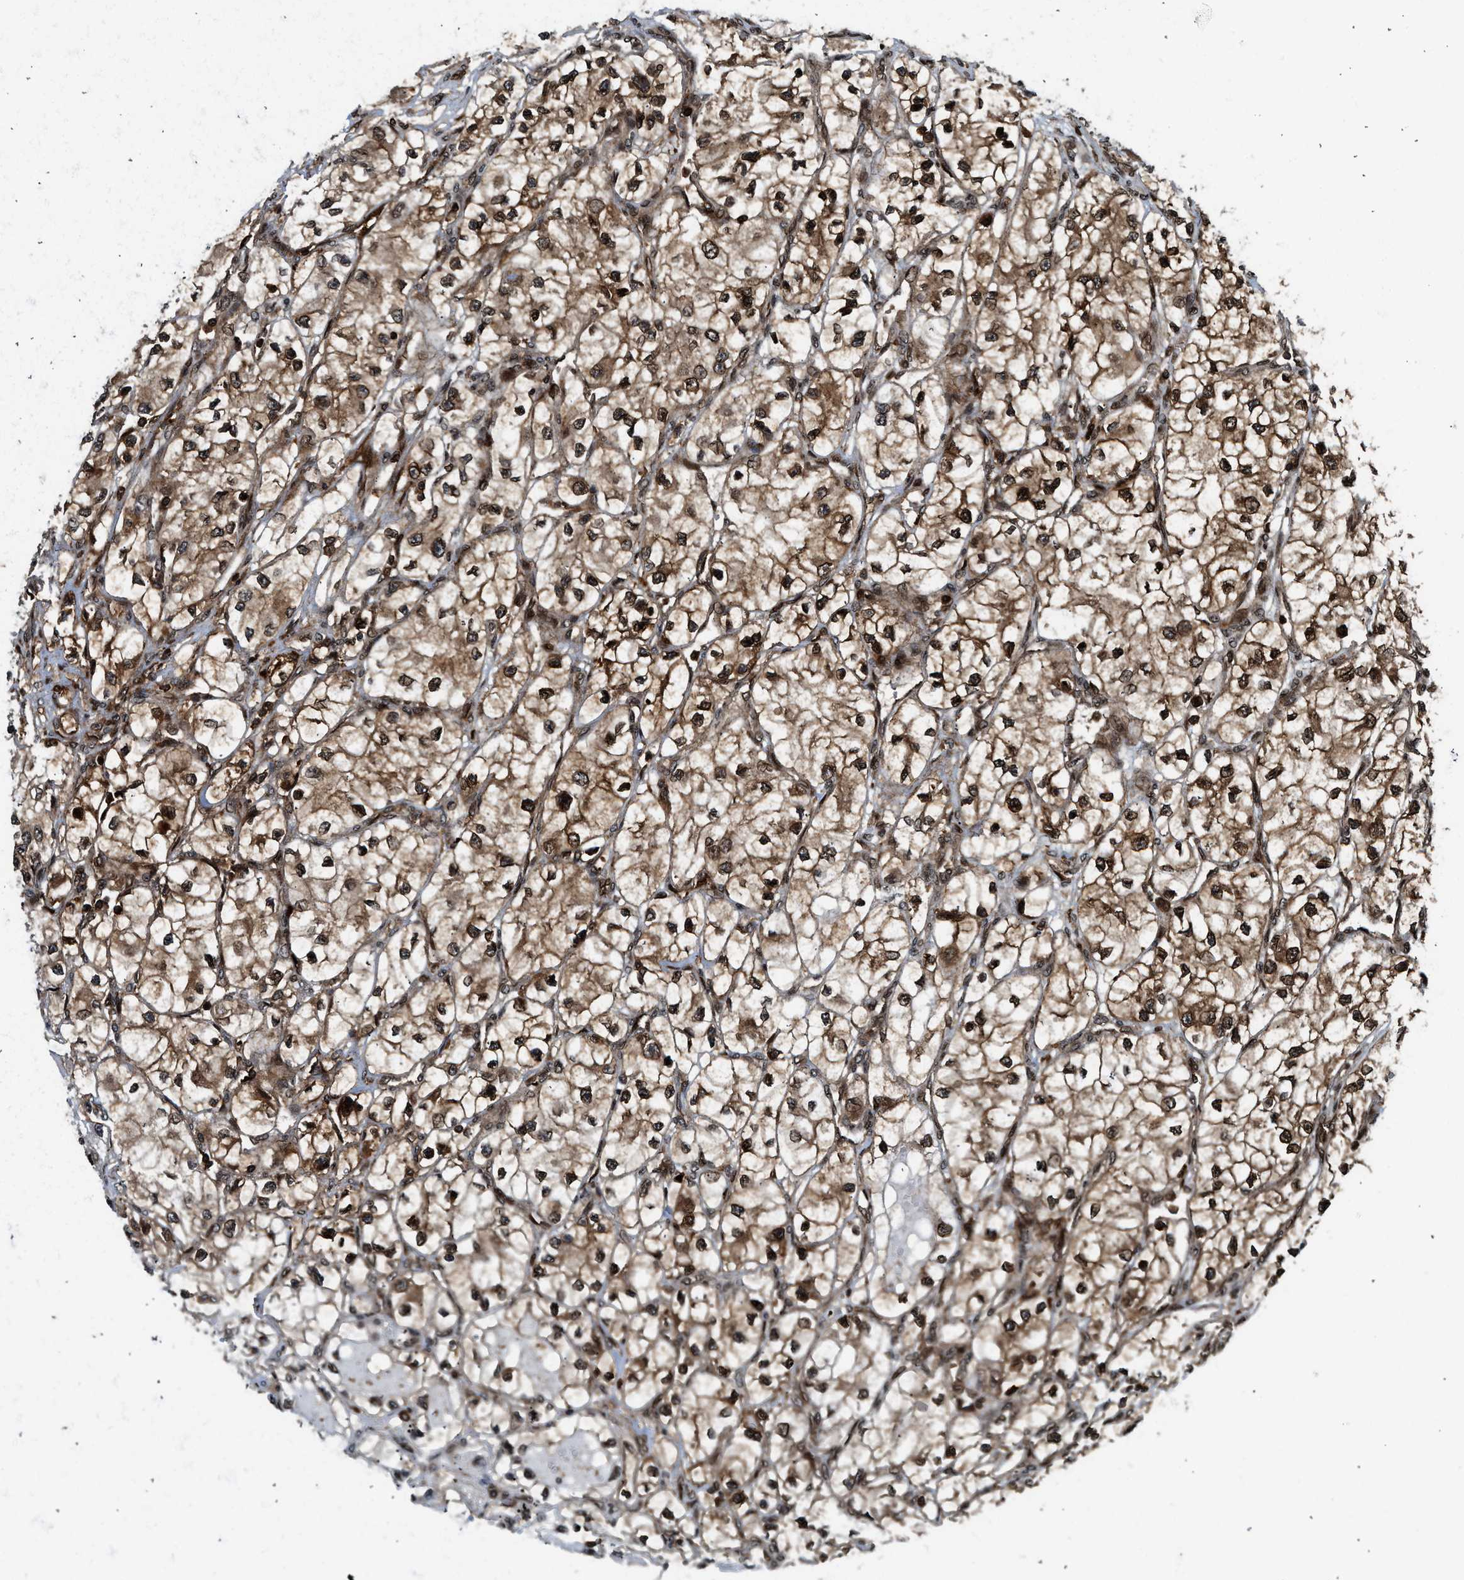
{"staining": {"intensity": "strong", "quantity": ">75%", "location": "cytoplasmic/membranous,nuclear"}, "tissue": "renal cancer", "cell_type": "Tumor cells", "image_type": "cancer", "snomed": [{"axis": "morphology", "description": "Adenocarcinoma, NOS"}, {"axis": "topography", "description": "Kidney"}], "caption": "Tumor cells show high levels of strong cytoplasmic/membranous and nuclear expression in approximately >75% of cells in renal cancer (adenocarcinoma). (DAB (3,3'-diaminobenzidine) IHC, brown staining for protein, blue staining for nuclei).", "gene": "MDM2", "patient": {"sex": "female", "age": 57}}